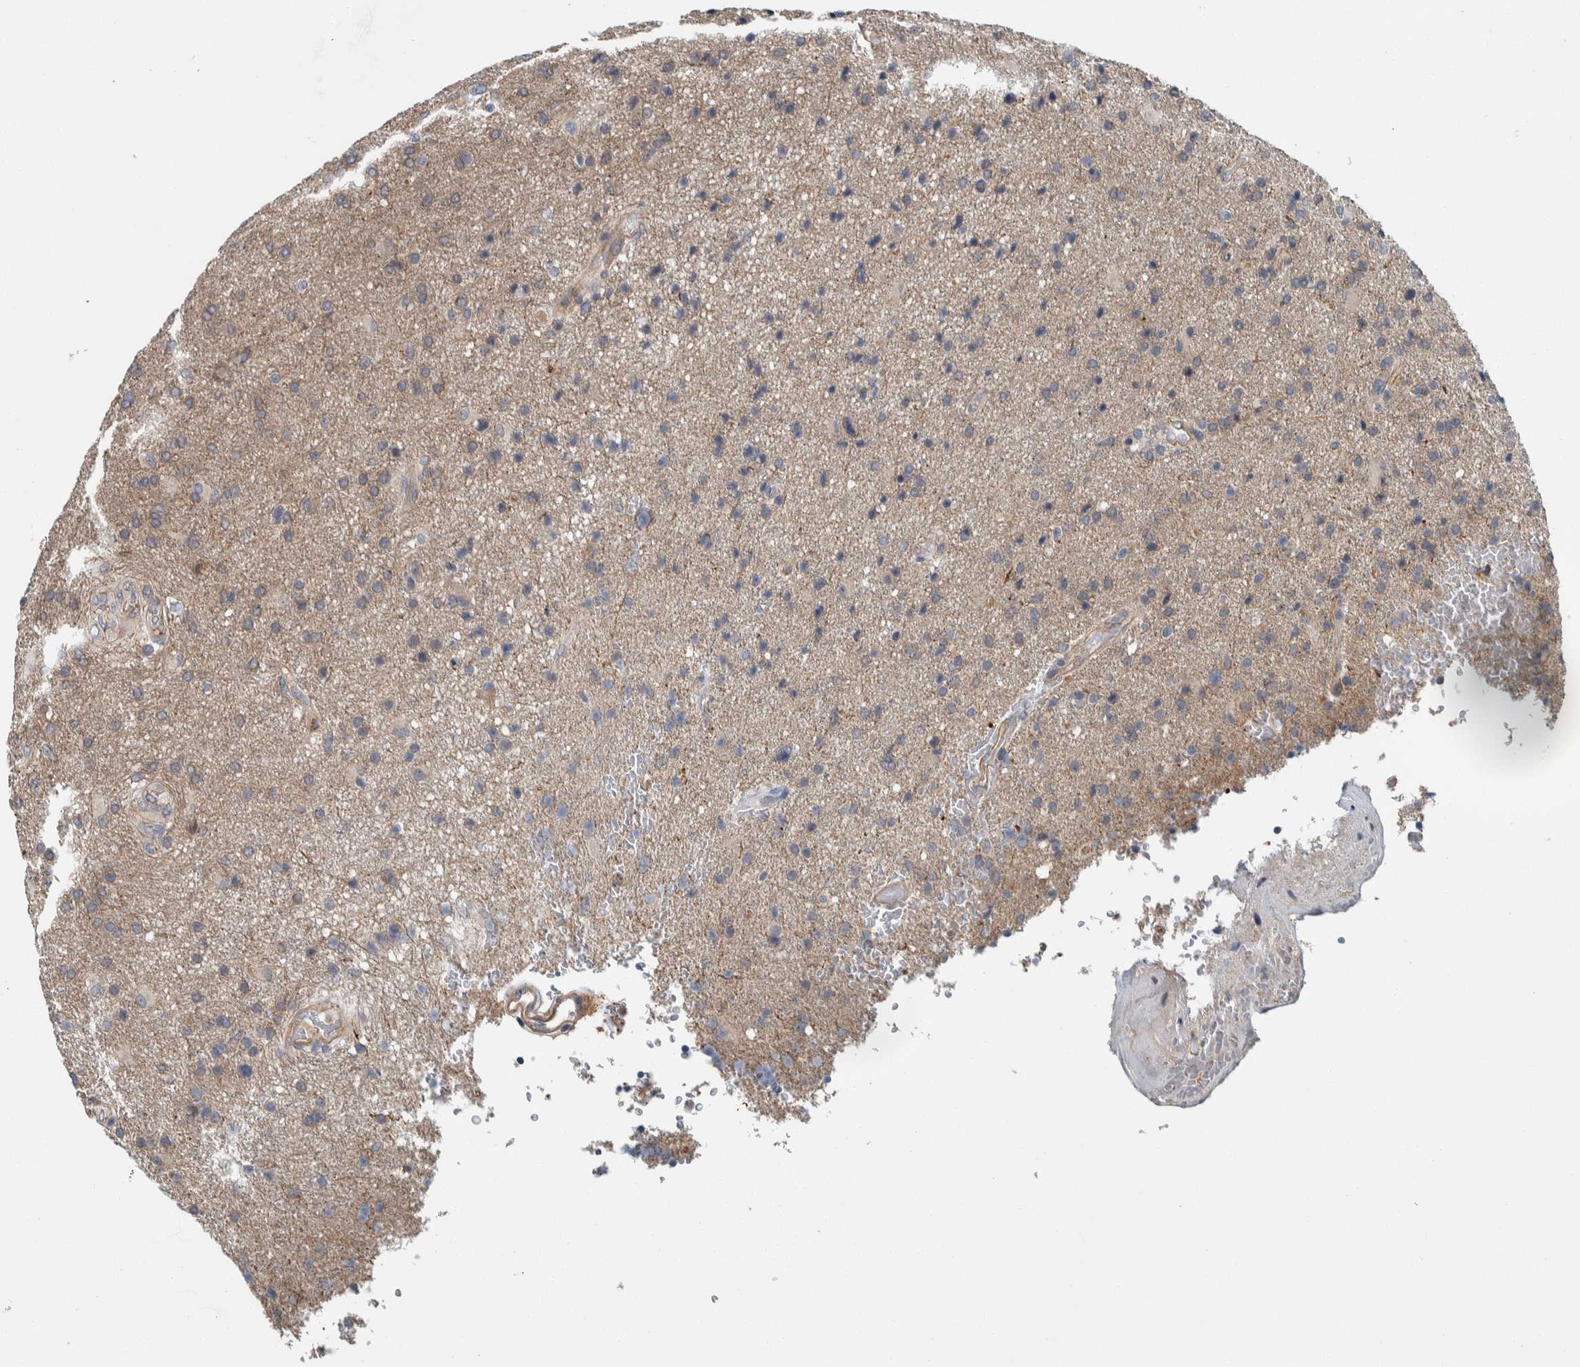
{"staining": {"intensity": "negative", "quantity": "none", "location": "none"}, "tissue": "glioma", "cell_type": "Tumor cells", "image_type": "cancer", "snomed": [{"axis": "morphology", "description": "Glioma, malignant, High grade"}, {"axis": "topography", "description": "Brain"}], "caption": "The image shows no staining of tumor cells in malignant glioma (high-grade).", "gene": "KCNJ3", "patient": {"sex": "male", "age": 72}}